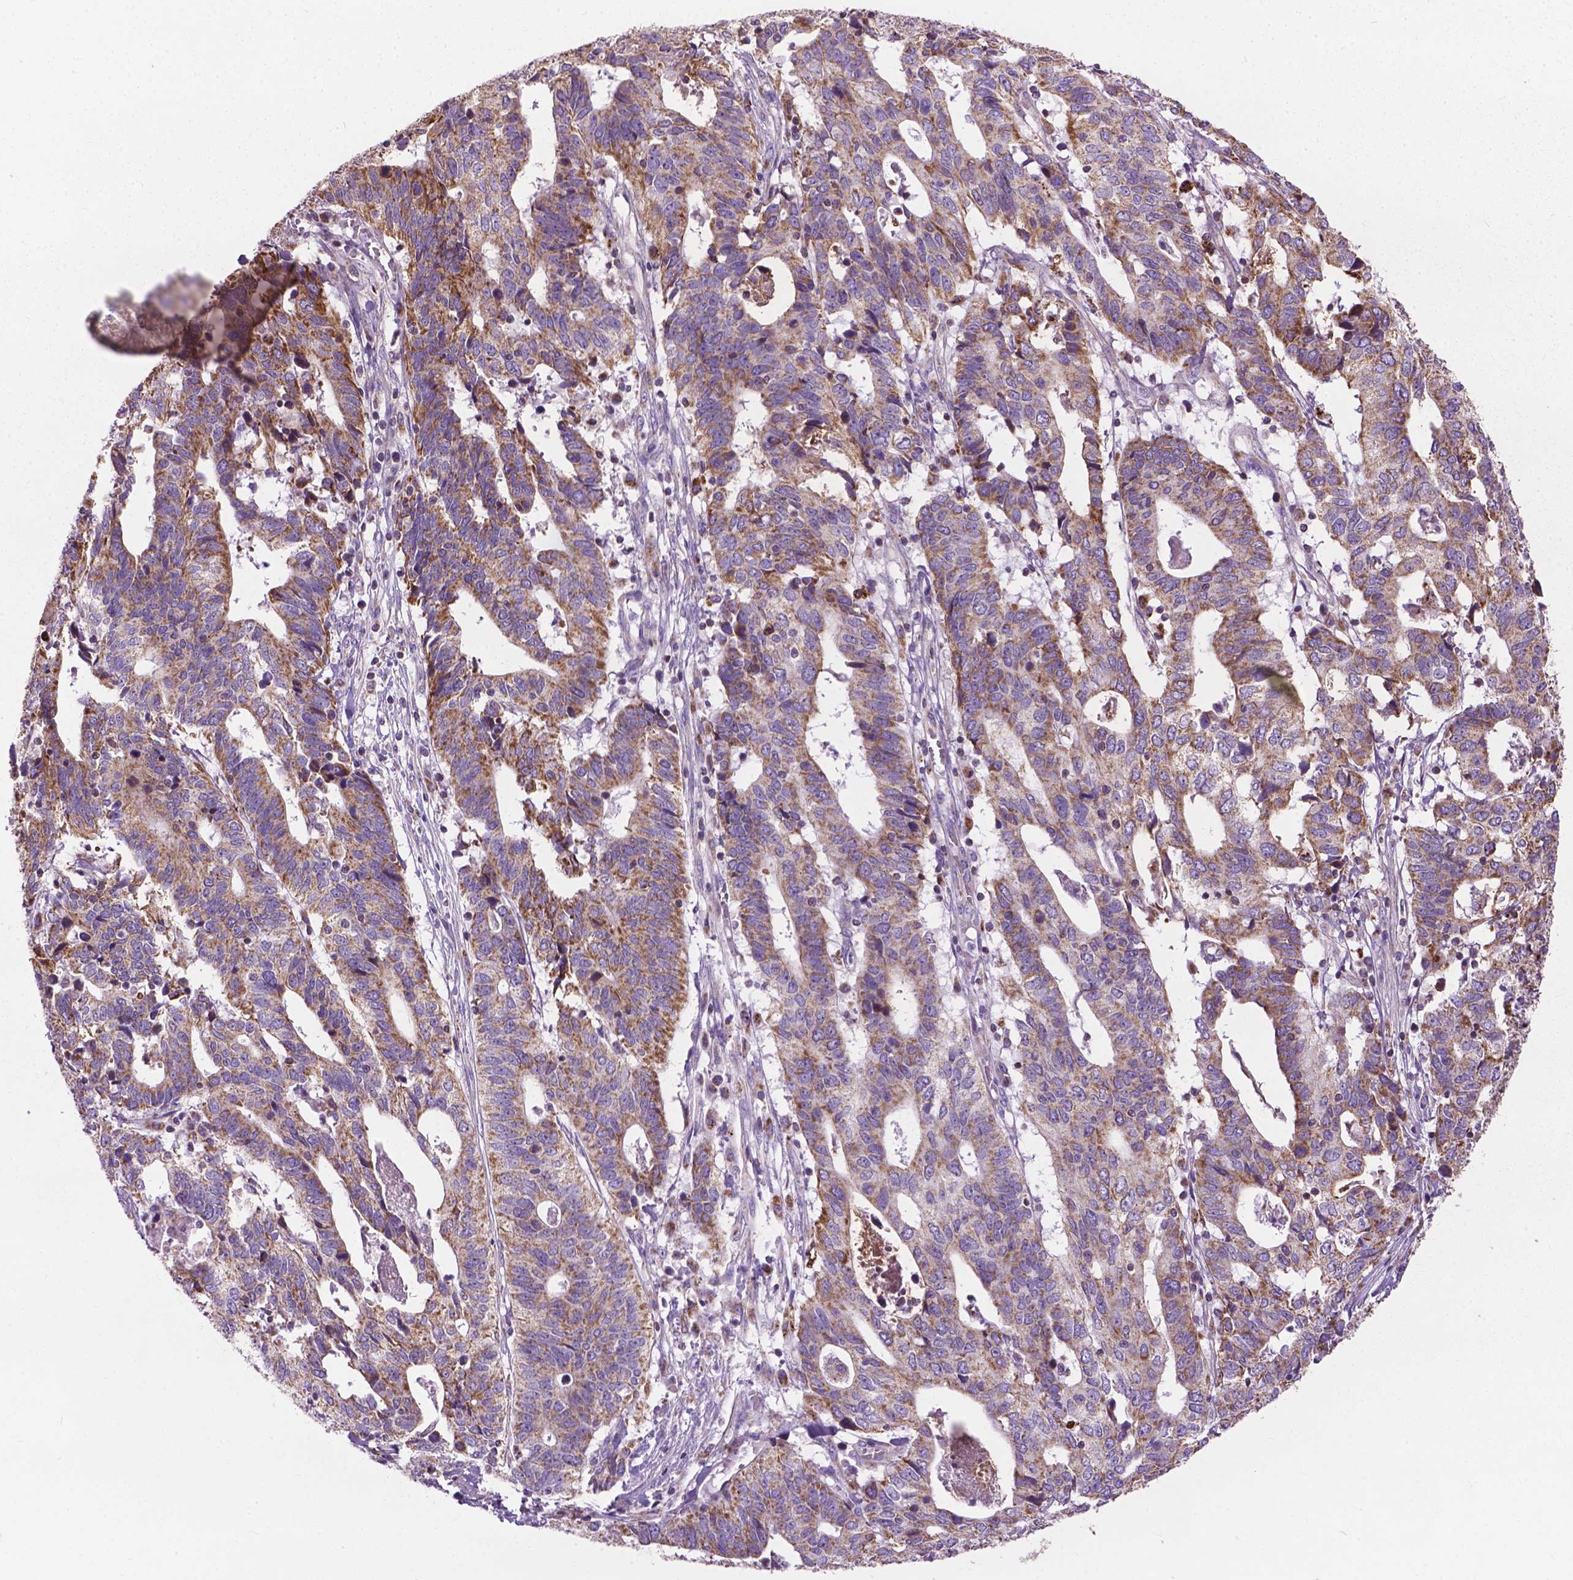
{"staining": {"intensity": "moderate", "quantity": ">75%", "location": "cytoplasmic/membranous"}, "tissue": "stomach cancer", "cell_type": "Tumor cells", "image_type": "cancer", "snomed": [{"axis": "morphology", "description": "Adenocarcinoma, NOS"}, {"axis": "topography", "description": "Stomach, upper"}], "caption": "Brown immunohistochemical staining in human adenocarcinoma (stomach) shows moderate cytoplasmic/membranous positivity in approximately >75% of tumor cells.", "gene": "VDAC1", "patient": {"sex": "female", "age": 67}}